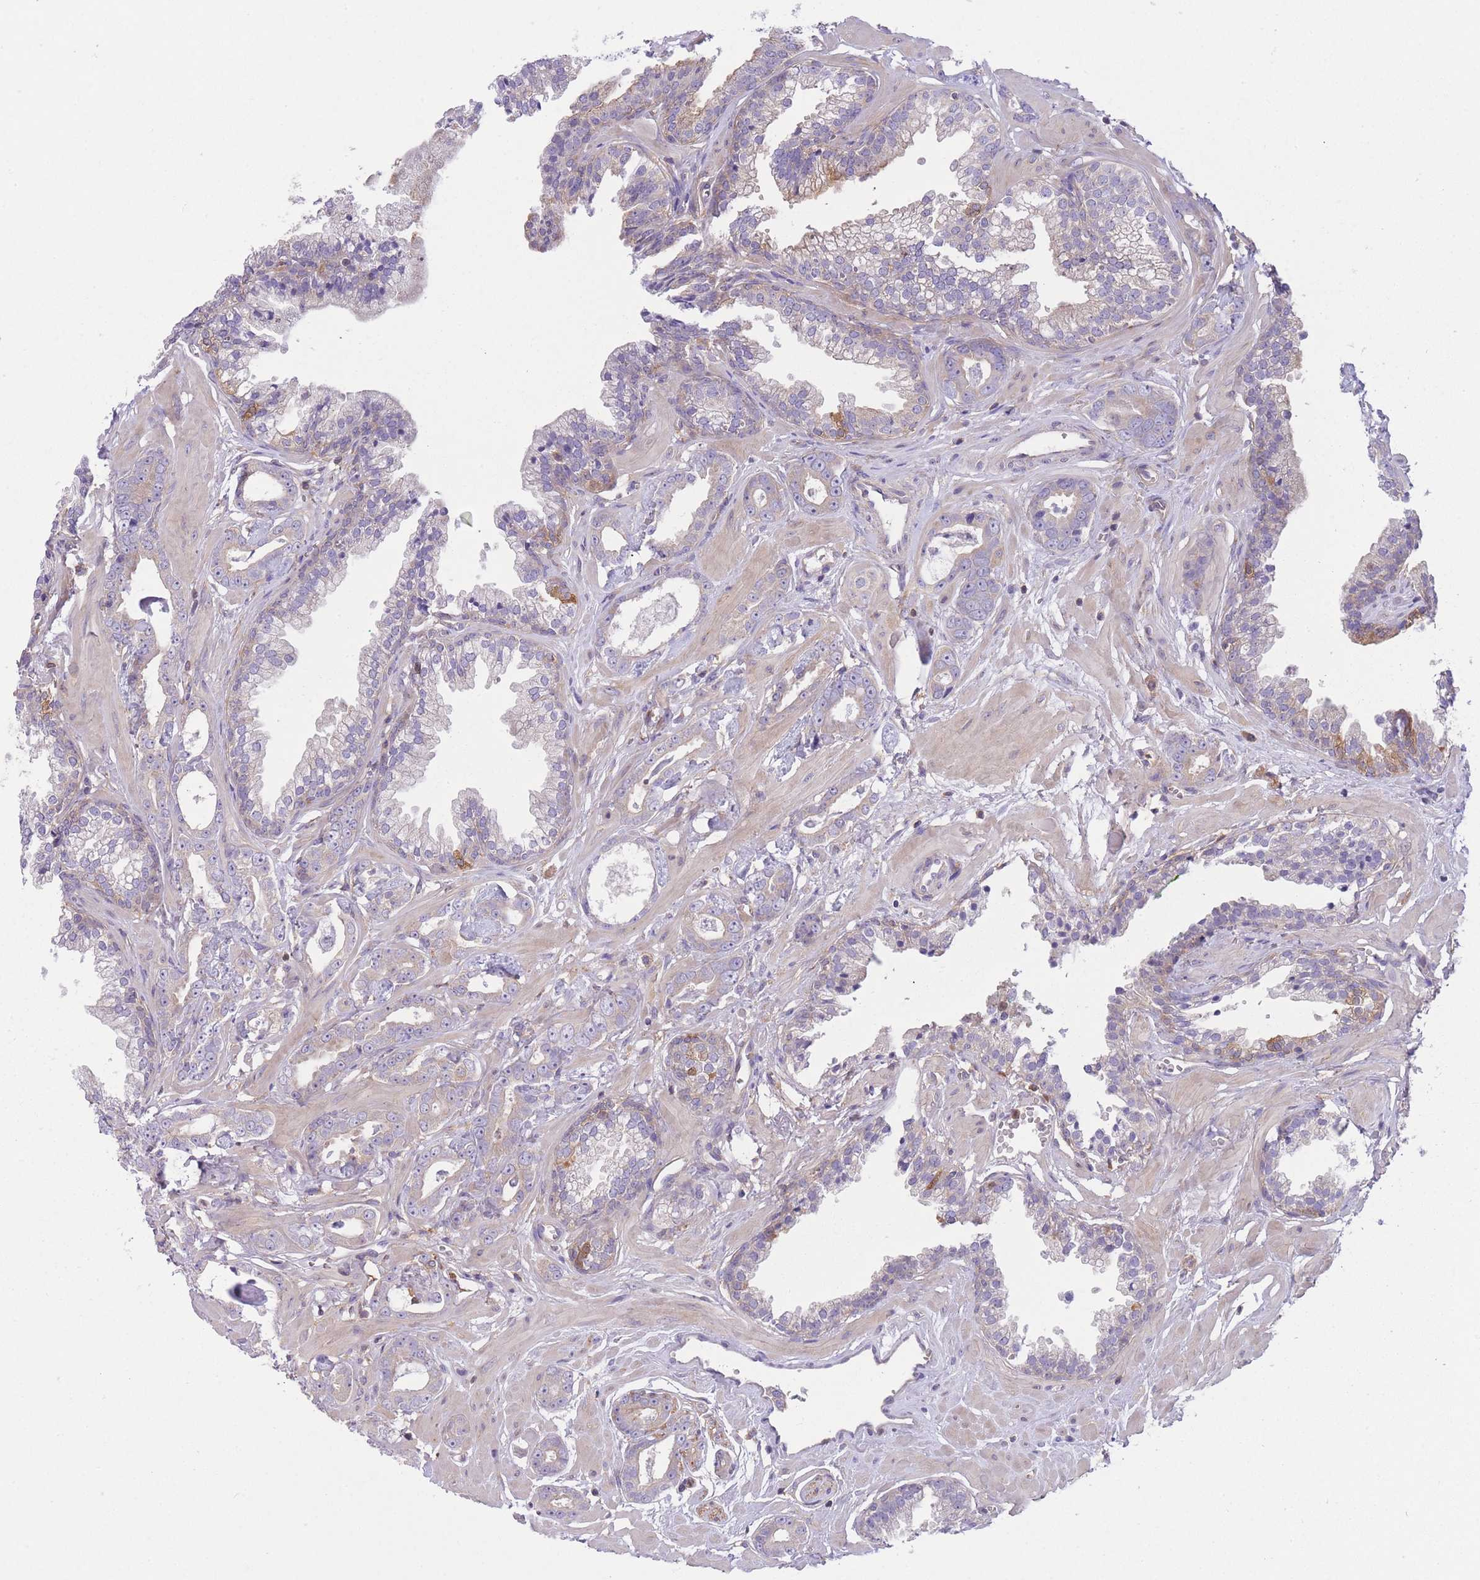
{"staining": {"intensity": "negative", "quantity": "none", "location": "none"}, "tissue": "prostate cancer", "cell_type": "Tumor cells", "image_type": "cancer", "snomed": [{"axis": "morphology", "description": "Adenocarcinoma, Low grade"}, {"axis": "topography", "description": "Prostate"}], "caption": "Prostate cancer was stained to show a protein in brown. There is no significant expression in tumor cells.", "gene": "PRKAR1A", "patient": {"sex": "male", "age": 60}}